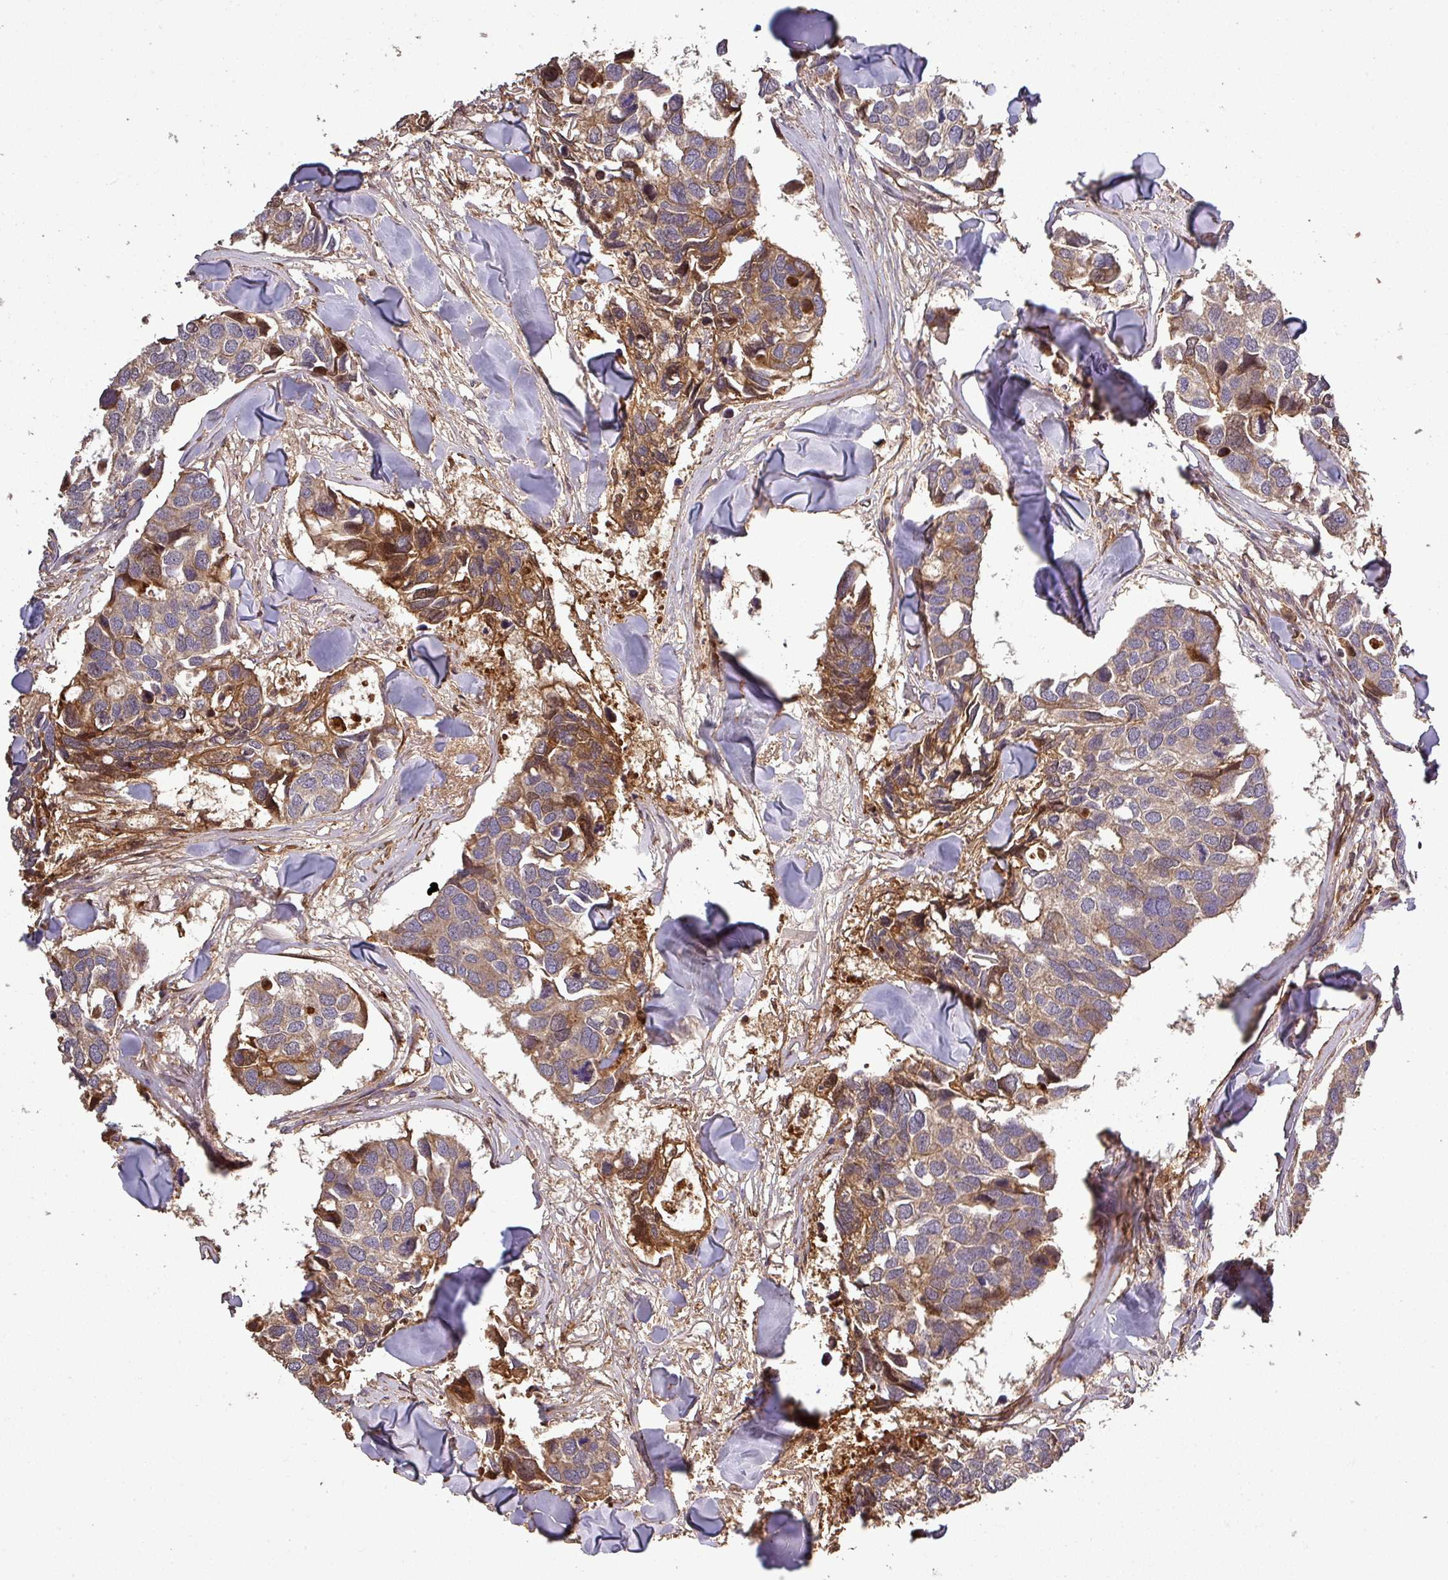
{"staining": {"intensity": "moderate", "quantity": "<25%", "location": "cytoplasmic/membranous"}, "tissue": "breast cancer", "cell_type": "Tumor cells", "image_type": "cancer", "snomed": [{"axis": "morphology", "description": "Duct carcinoma"}, {"axis": "topography", "description": "Breast"}], "caption": "Moderate cytoplasmic/membranous protein expression is present in approximately <25% of tumor cells in breast invasive ductal carcinoma.", "gene": "ISLR", "patient": {"sex": "female", "age": 83}}